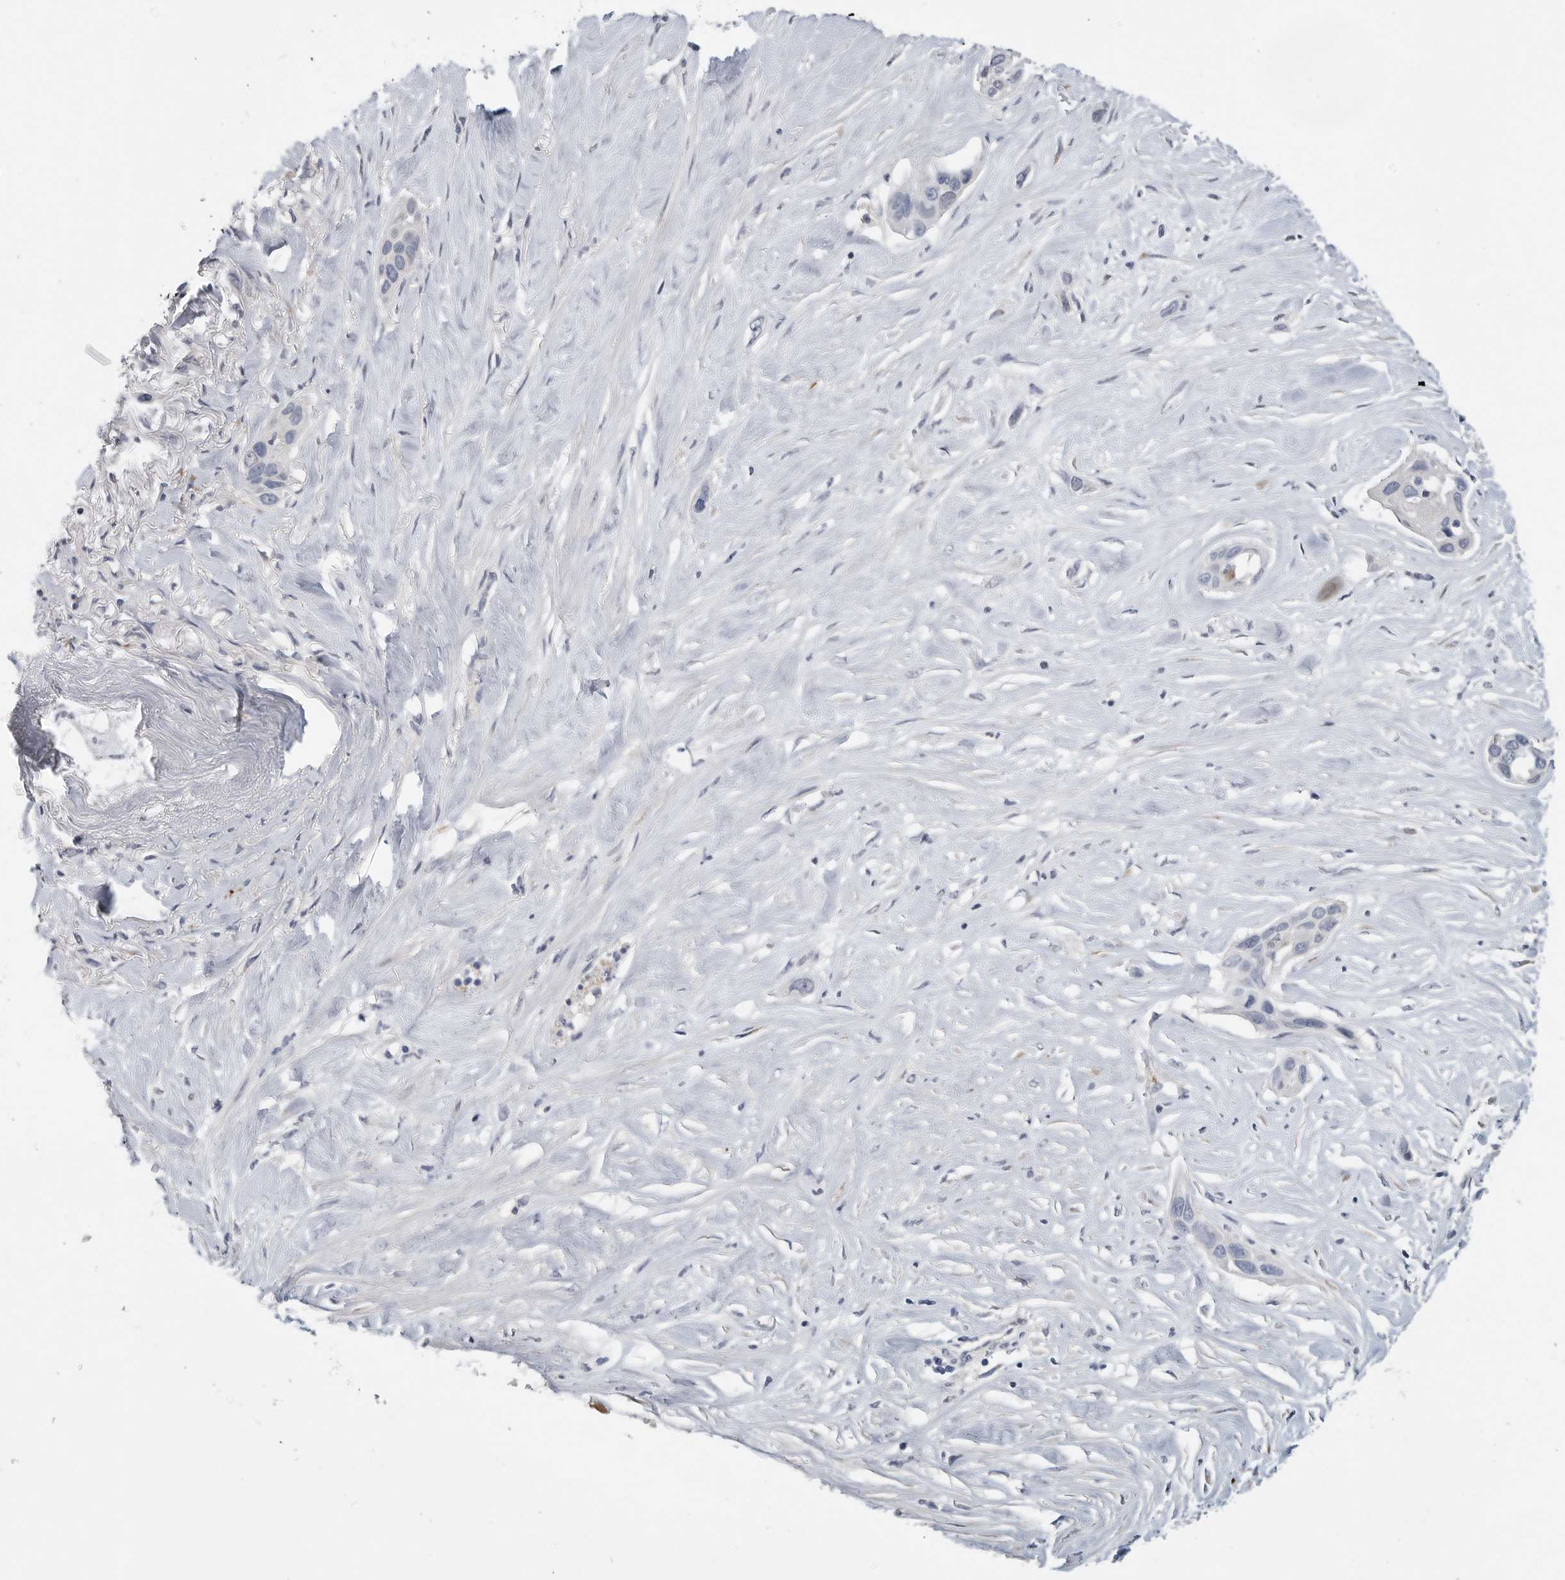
{"staining": {"intensity": "negative", "quantity": "none", "location": "none"}, "tissue": "pancreatic cancer", "cell_type": "Tumor cells", "image_type": "cancer", "snomed": [{"axis": "morphology", "description": "Adenocarcinoma, NOS"}, {"axis": "topography", "description": "Pancreas"}], "caption": "A histopathology image of adenocarcinoma (pancreatic) stained for a protein demonstrates no brown staining in tumor cells.", "gene": "TIMP1", "patient": {"sex": "female", "age": 60}}